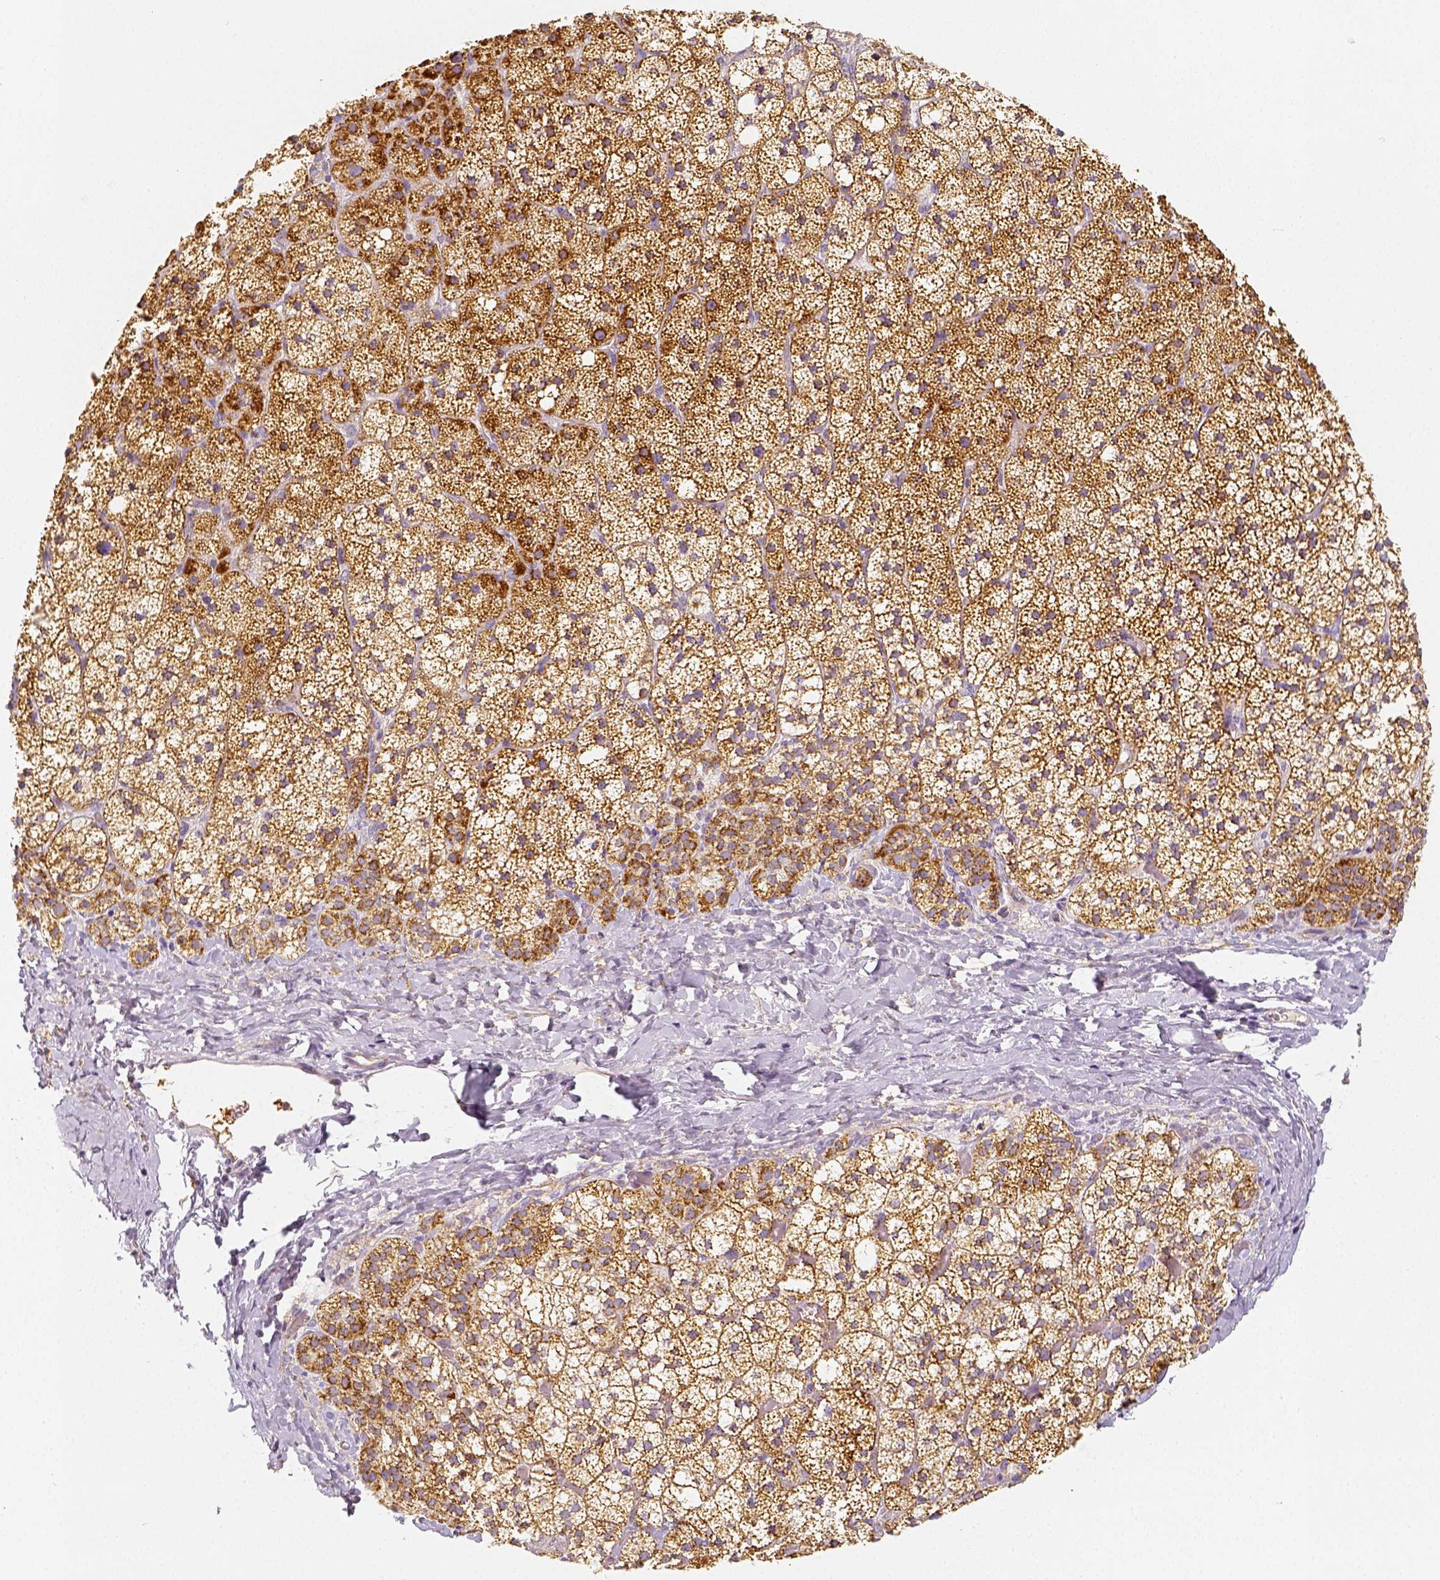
{"staining": {"intensity": "strong", "quantity": "25%-75%", "location": "cytoplasmic/membranous"}, "tissue": "adrenal gland", "cell_type": "Glandular cells", "image_type": "normal", "snomed": [{"axis": "morphology", "description": "Normal tissue, NOS"}, {"axis": "topography", "description": "Adrenal gland"}], "caption": "Brown immunohistochemical staining in normal adrenal gland demonstrates strong cytoplasmic/membranous expression in about 25%-75% of glandular cells.", "gene": "PGAM5", "patient": {"sex": "male", "age": 53}}